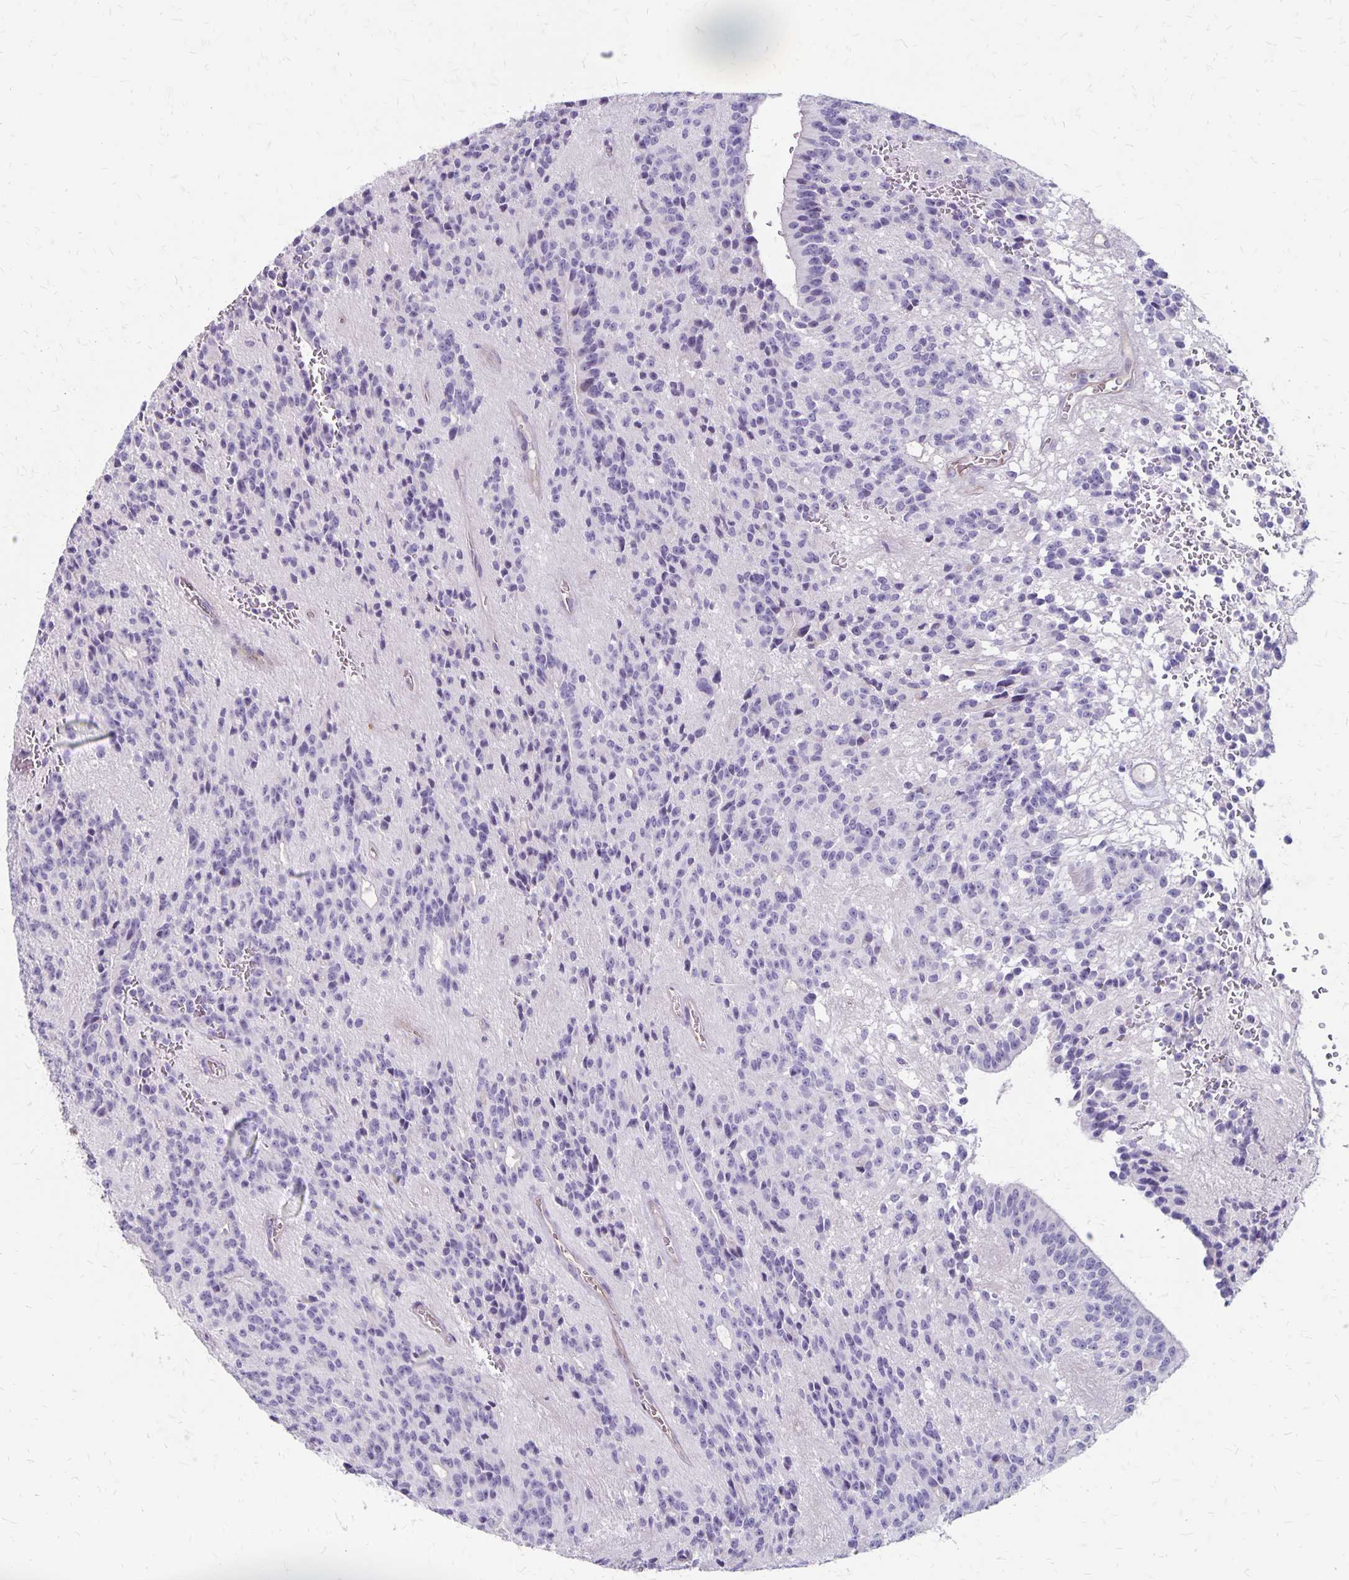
{"staining": {"intensity": "negative", "quantity": "none", "location": "none"}, "tissue": "glioma", "cell_type": "Tumor cells", "image_type": "cancer", "snomed": [{"axis": "morphology", "description": "Glioma, malignant, Low grade"}, {"axis": "topography", "description": "Brain"}], "caption": "IHC histopathology image of neoplastic tissue: glioma stained with DAB displays no significant protein positivity in tumor cells. (DAB immunohistochemistry (IHC), high magnification).", "gene": "HOMER1", "patient": {"sex": "male", "age": 31}}